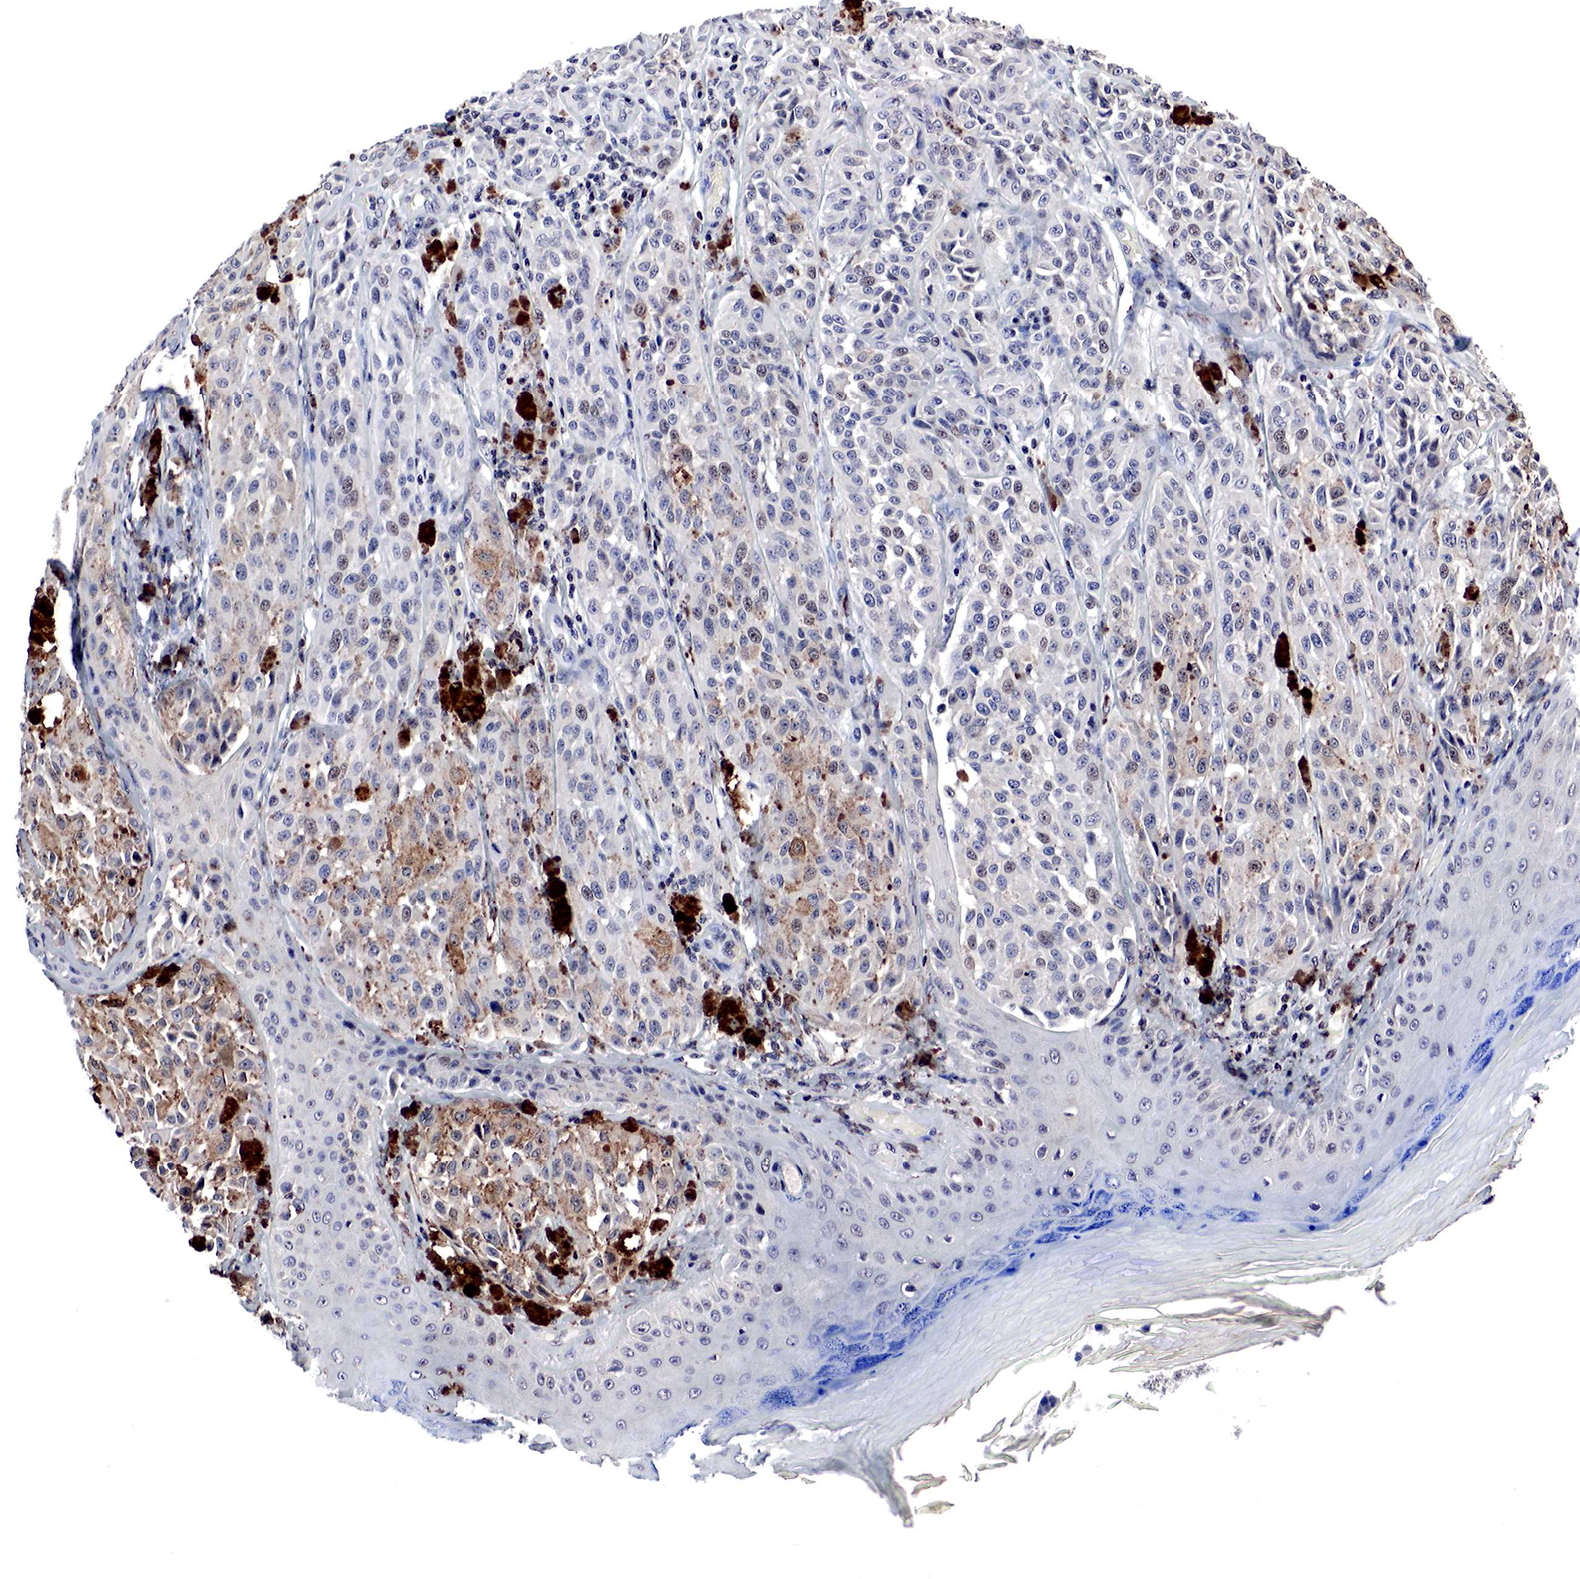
{"staining": {"intensity": "moderate", "quantity": "<25%", "location": "cytoplasmic/membranous"}, "tissue": "melanoma", "cell_type": "Tumor cells", "image_type": "cancer", "snomed": [{"axis": "morphology", "description": "Malignant melanoma, NOS"}, {"axis": "topography", "description": "Skin"}], "caption": "The micrograph demonstrates staining of malignant melanoma, revealing moderate cytoplasmic/membranous protein staining (brown color) within tumor cells. (Brightfield microscopy of DAB IHC at high magnification).", "gene": "DACH2", "patient": {"sex": "male", "age": 44}}